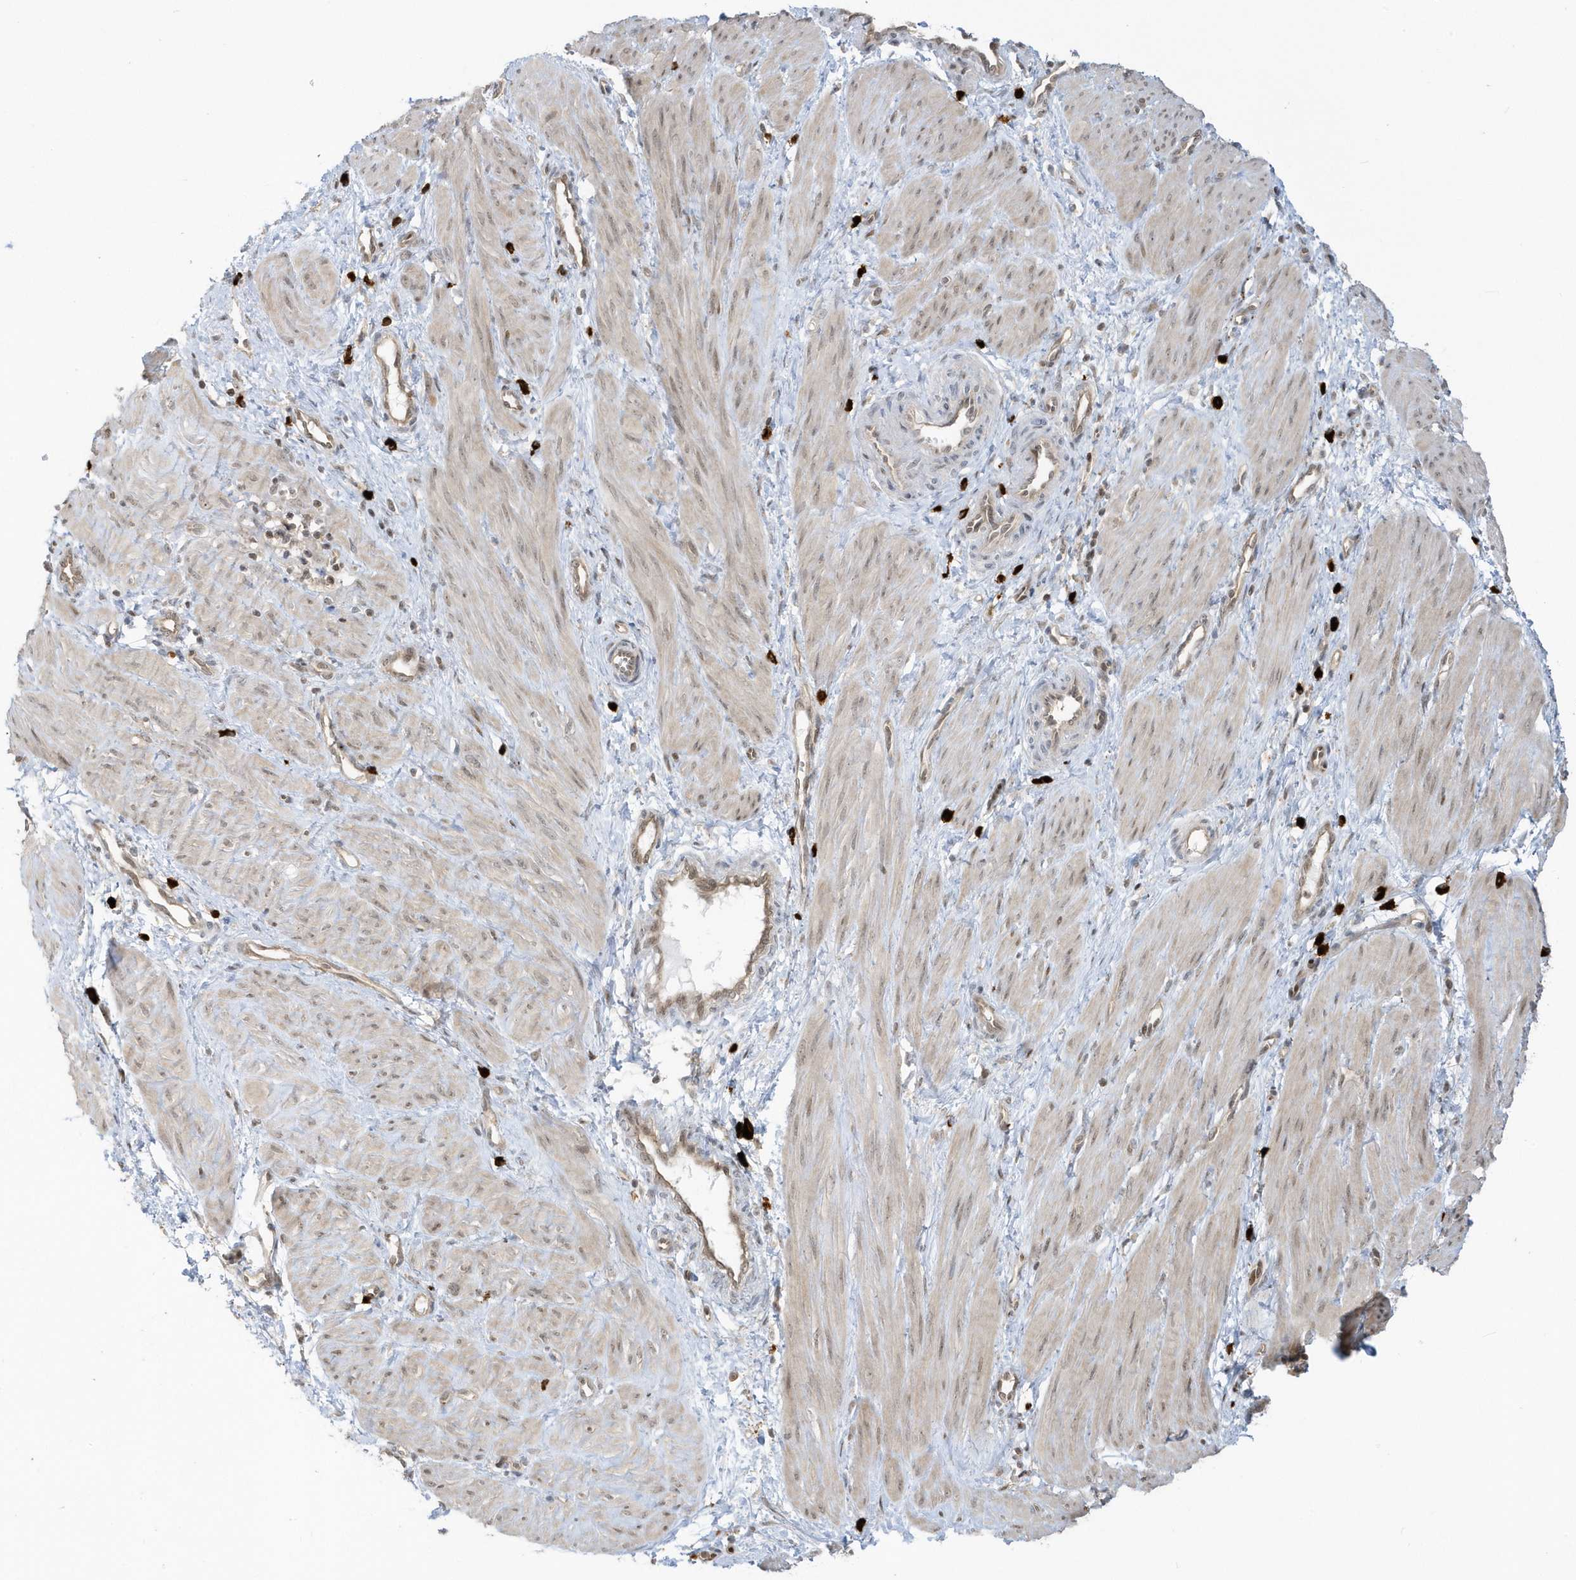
{"staining": {"intensity": "weak", "quantity": ">75%", "location": "nuclear"}, "tissue": "smooth muscle", "cell_type": "Smooth muscle cells", "image_type": "normal", "snomed": [{"axis": "morphology", "description": "Normal tissue, NOS"}, {"axis": "topography", "description": "Endometrium"}], "caption": "Brown immunohistochemical staining in unremarkable smooth muscle displays weak nuclear positivity in about >75% of smooth muscle cells.", "gene": "PPP1R7", "patient": {"sex": "female", "age": 33}}